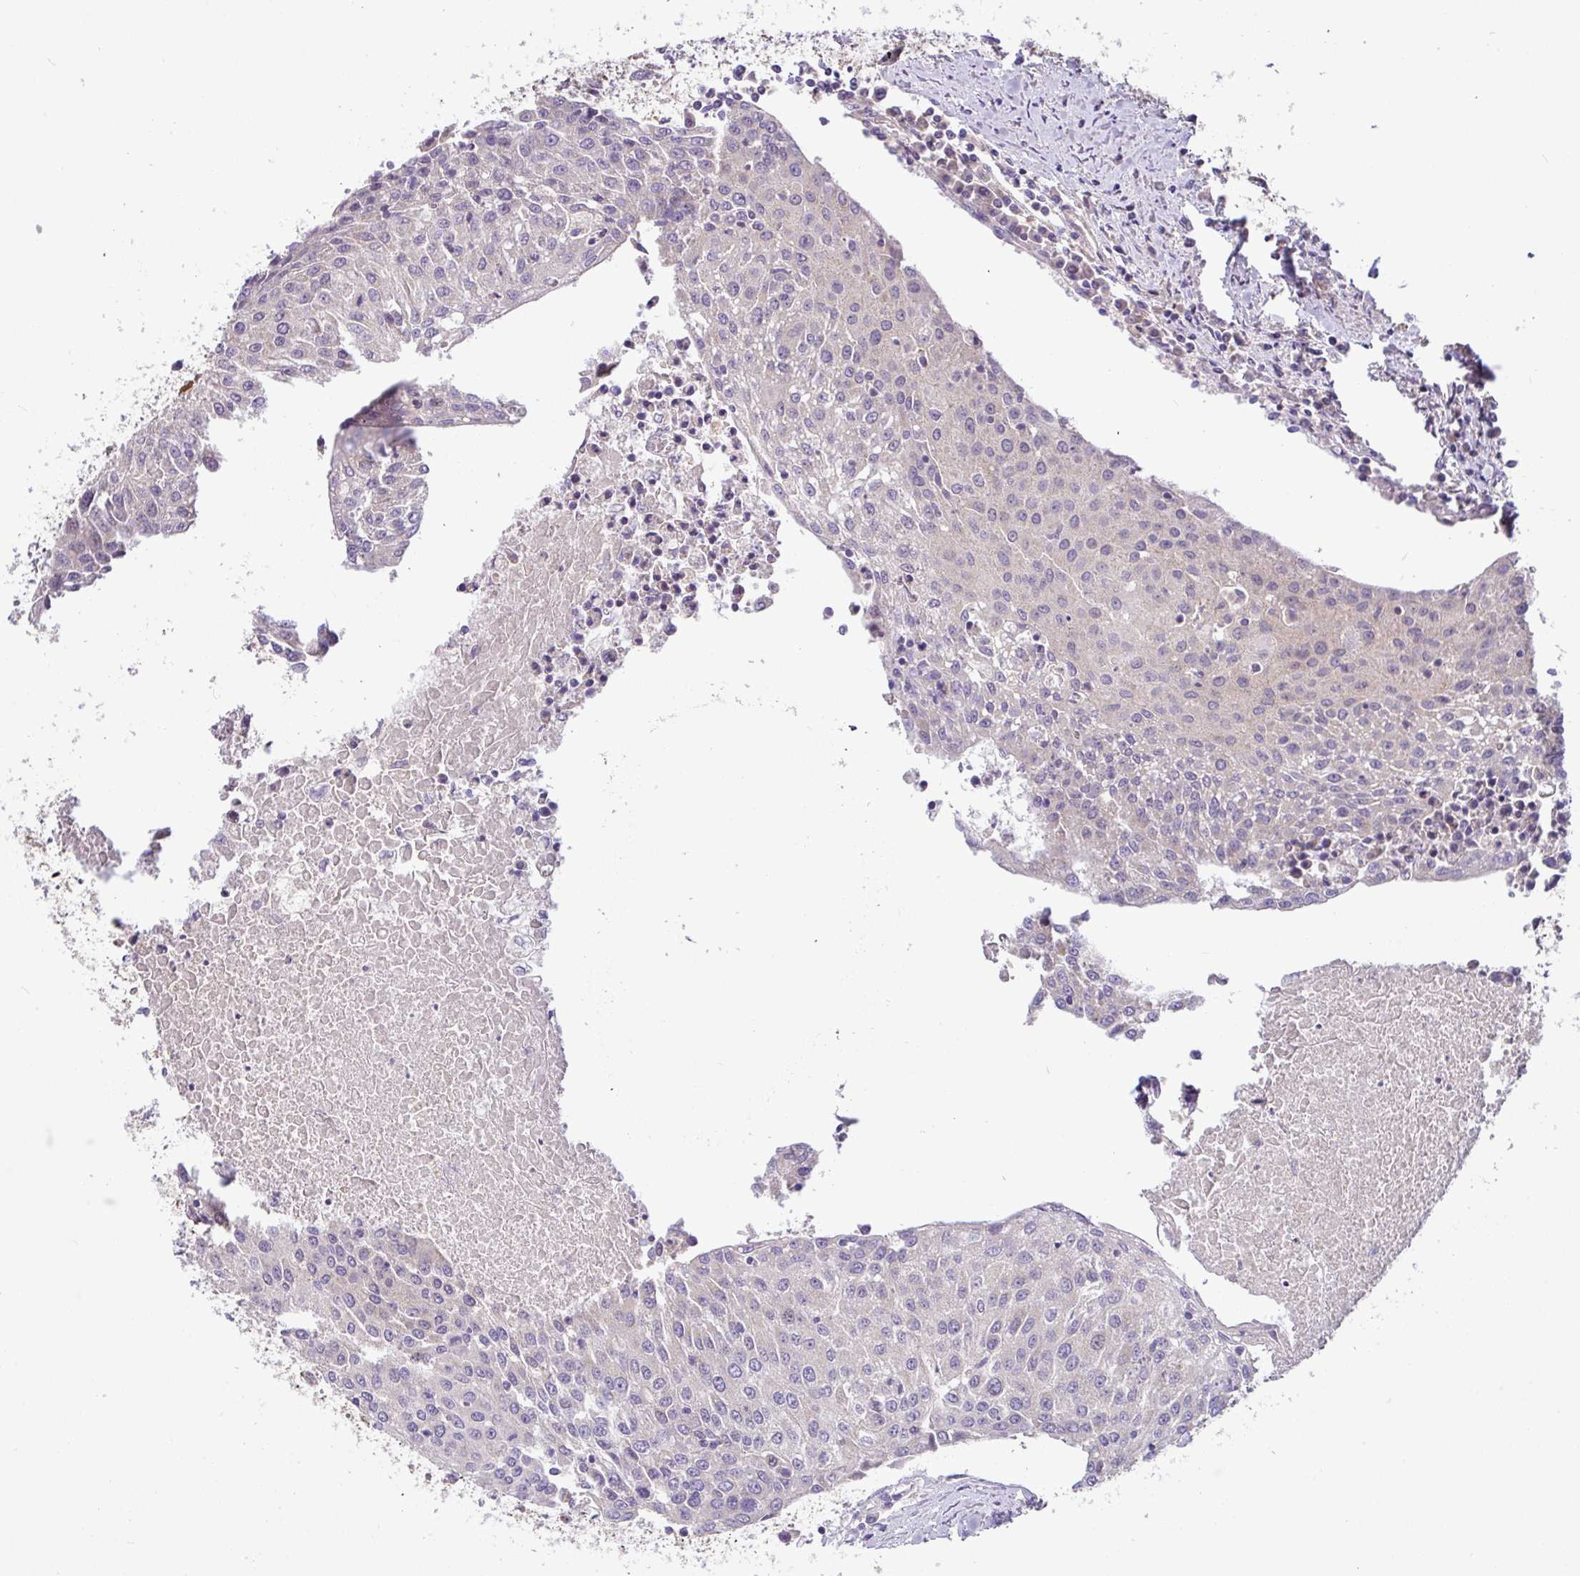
{"staining": {"intensity": "negative", "quantity": "none", "location": "none"}, "tissue": "urothelial cancer", "cell_type": "Tumor cells", "image_type": "cancer", "snomed": [{"axis": "morphology", "description": "Urothelial carcinoma, High grade"}, {"axis": "topography", "description": "Urinary bladder"}], "caption": "Immunohistochemical staining of urothelial carcinoma (high-grade) shows no significant positivity in tumor cells.", "gene": "SARS2", "patient": {"sex": "female", "age": 85}}